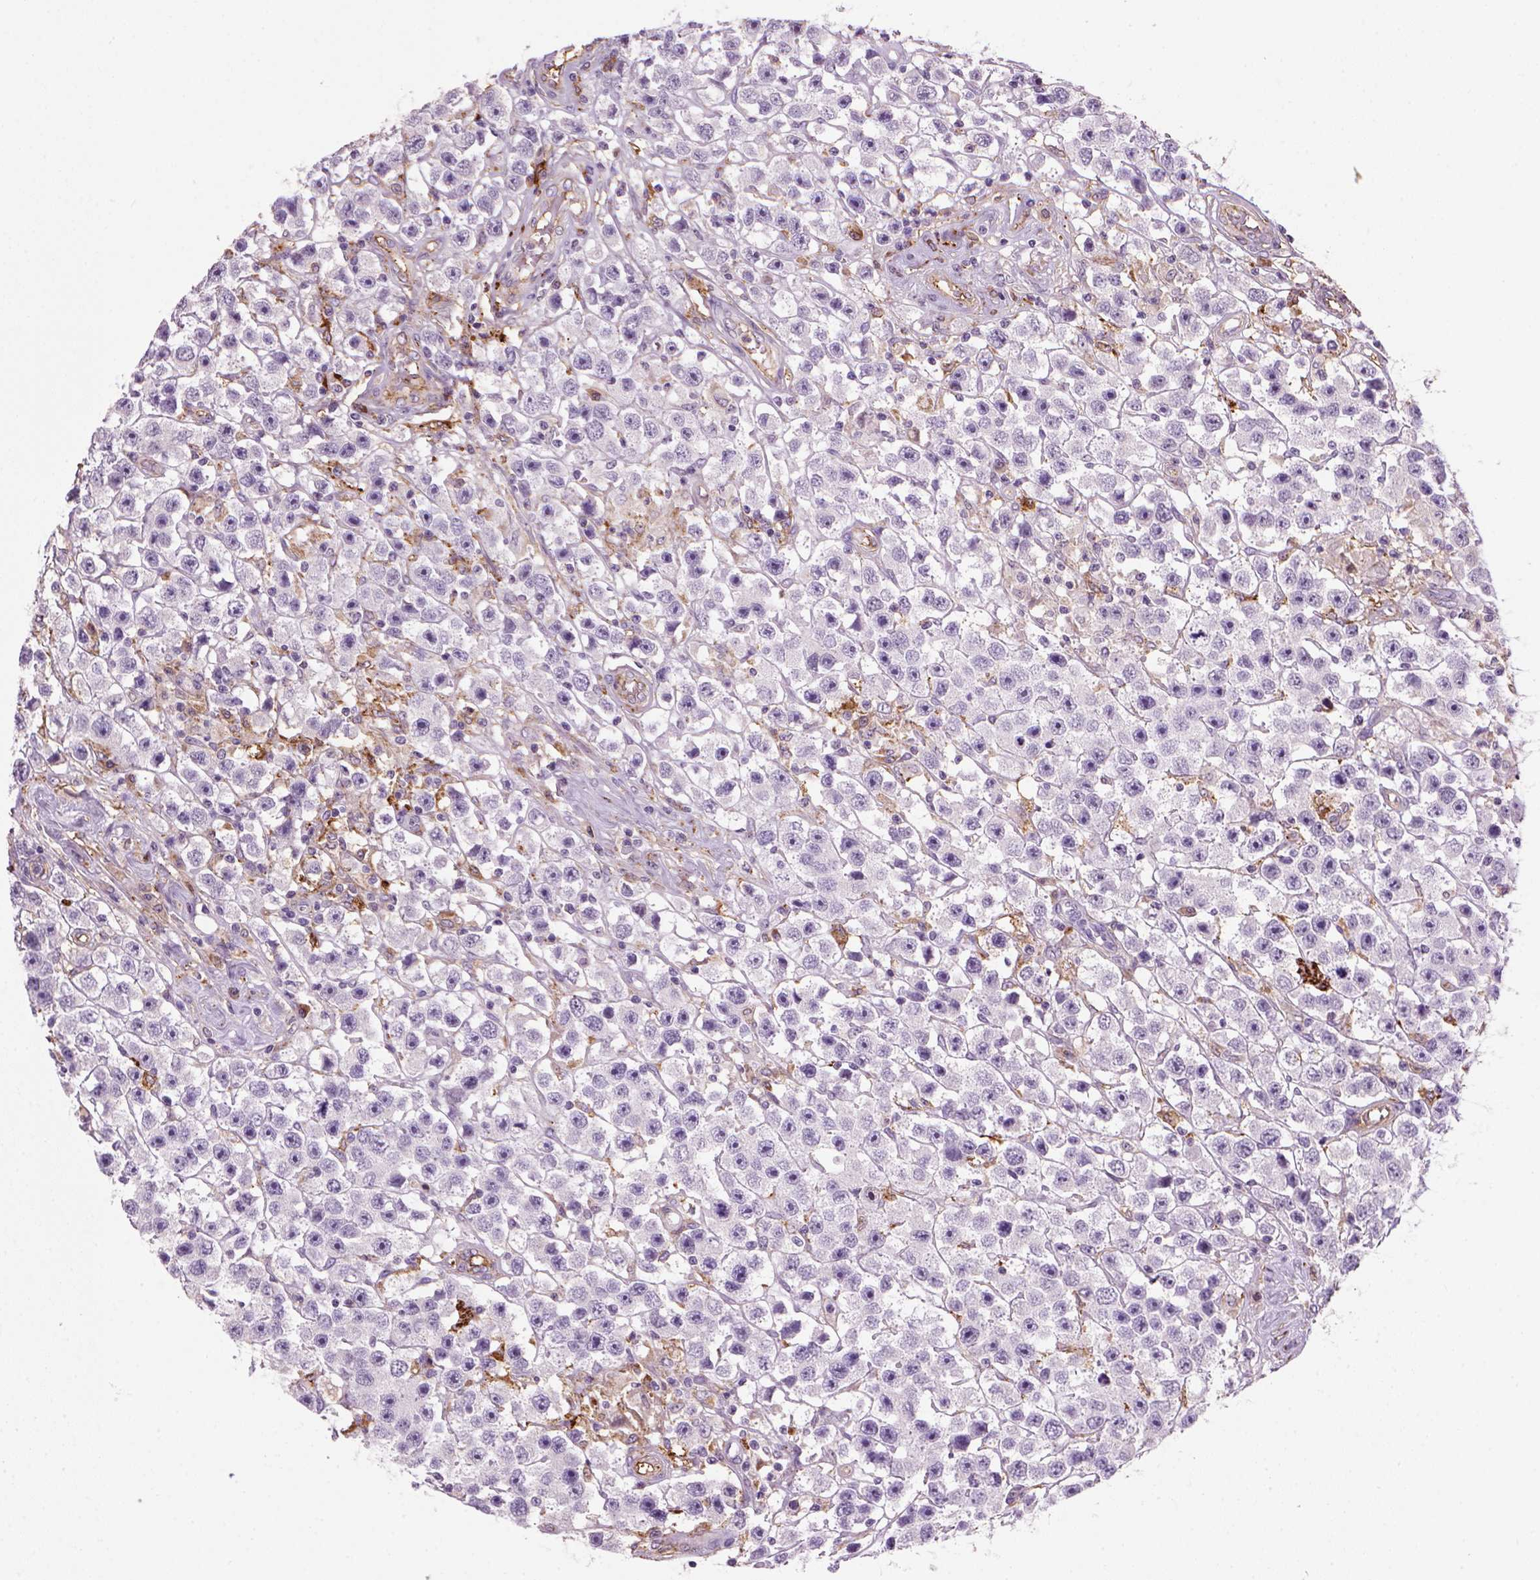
{"staining": {"intensity": "negative", "quantity": "none", "location": "none"}, "tissue": "testis cancer", "cell_type": "Tumor cells", "image_type": "cancer", "snomed": [{"axis": "morphology", "description": "Seminoma, NOS"}, {"axis": "topography", "description": "Testis"}], "caption": "This is an IHC image of human testis cancer (seminoma). There is no staining in tumor cells.", "gene": "MARCKS", "patient": {"sex": "male", "age": 45}}